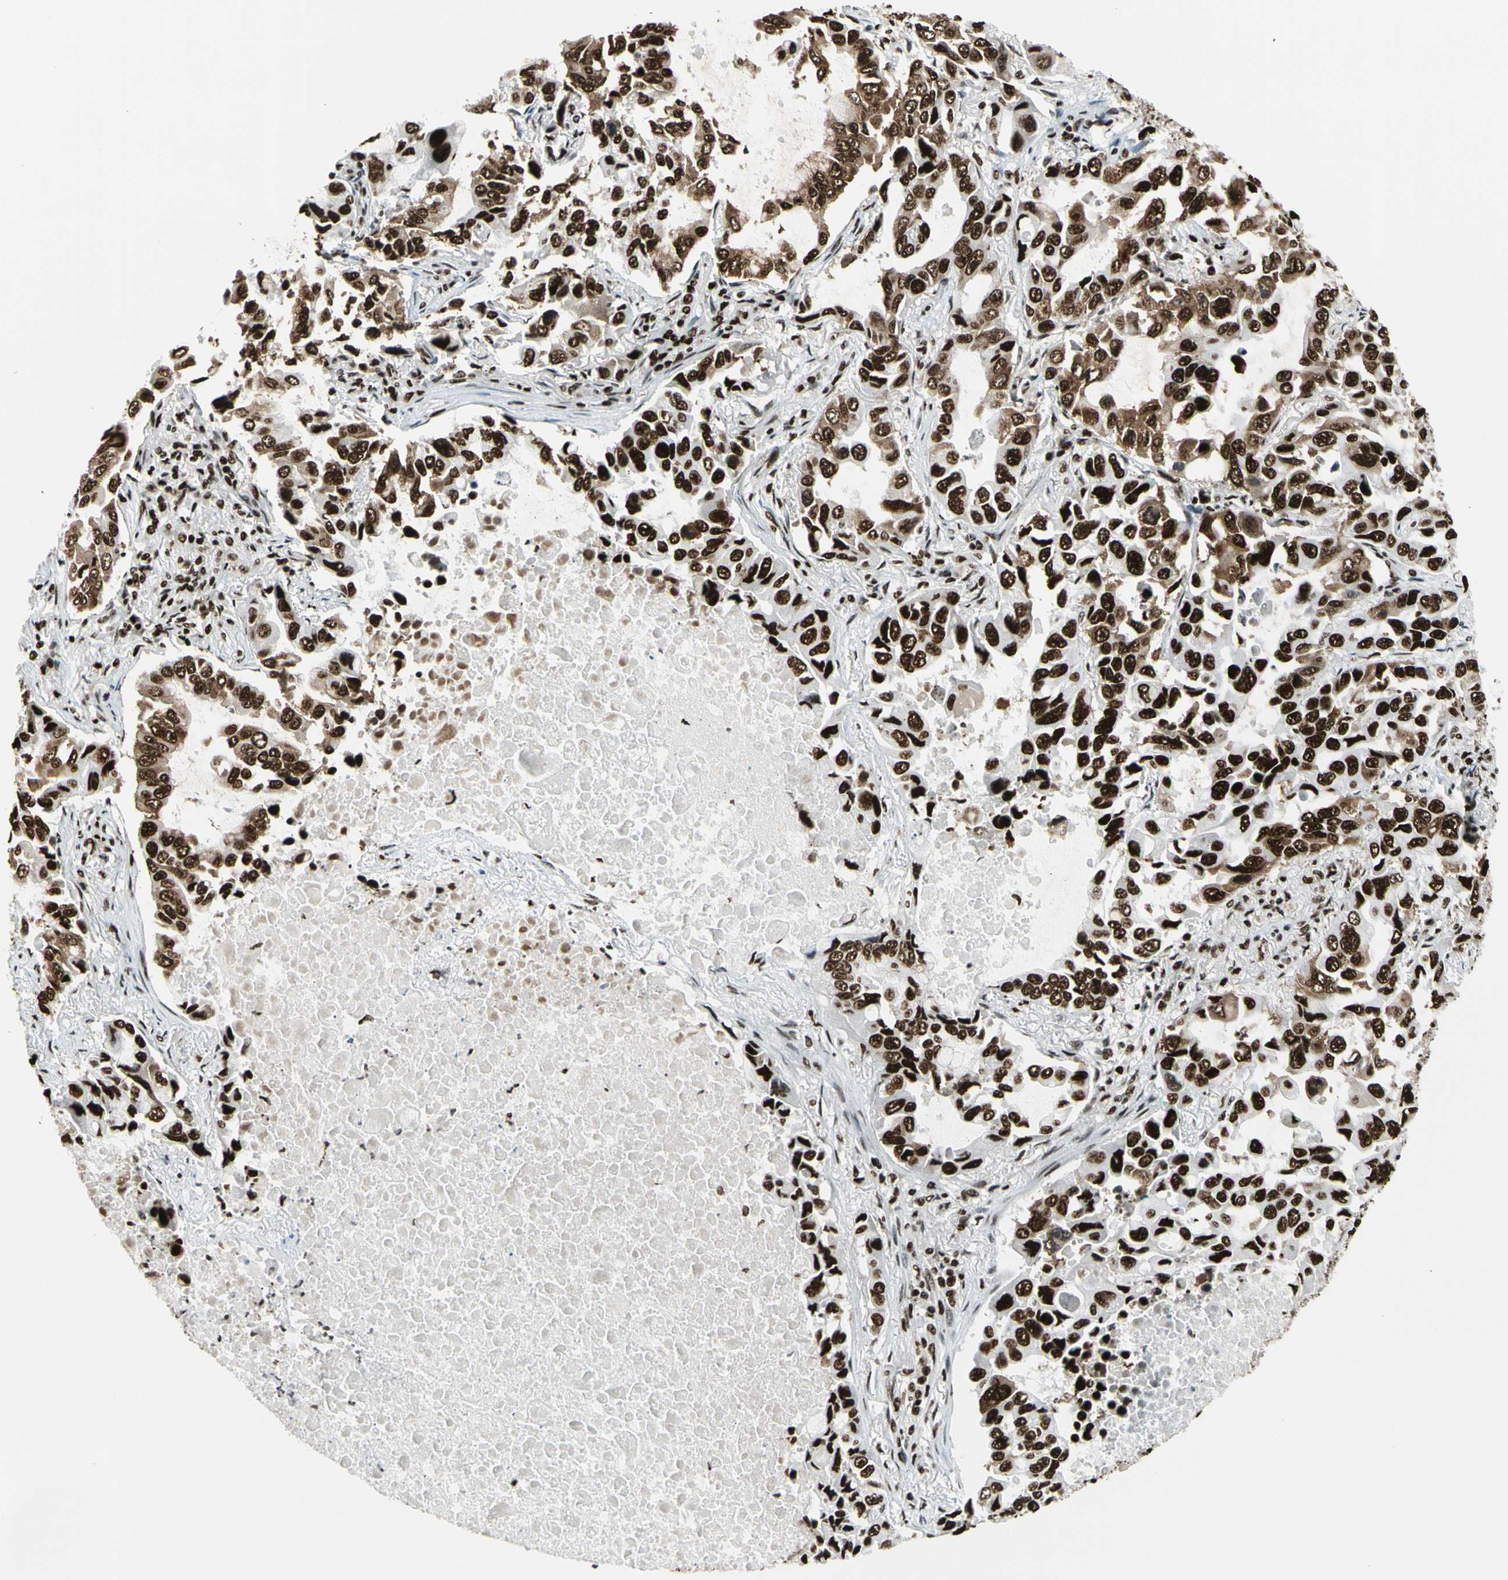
{"staining": {"intensity": "strong", "quantity": ">75%", "location": "nuclear"}, "tissue": "lung cancer", "cell_type": "Tumor cells", "image_type": "cancer", "snomed": [{"axis": "morphology", "description": "Adenocarcinoma, NOS"}, {"axis": "topography", "description": "Lung"}], "caption": "The histopathology image reveals immunohistochemical staining of lung adenocarcinoma. There is strong nuclear positivity is seen in about >75% of tumor cells.", "gene": "CCAR1", "patient": {"sex": "male", "age": 64}}